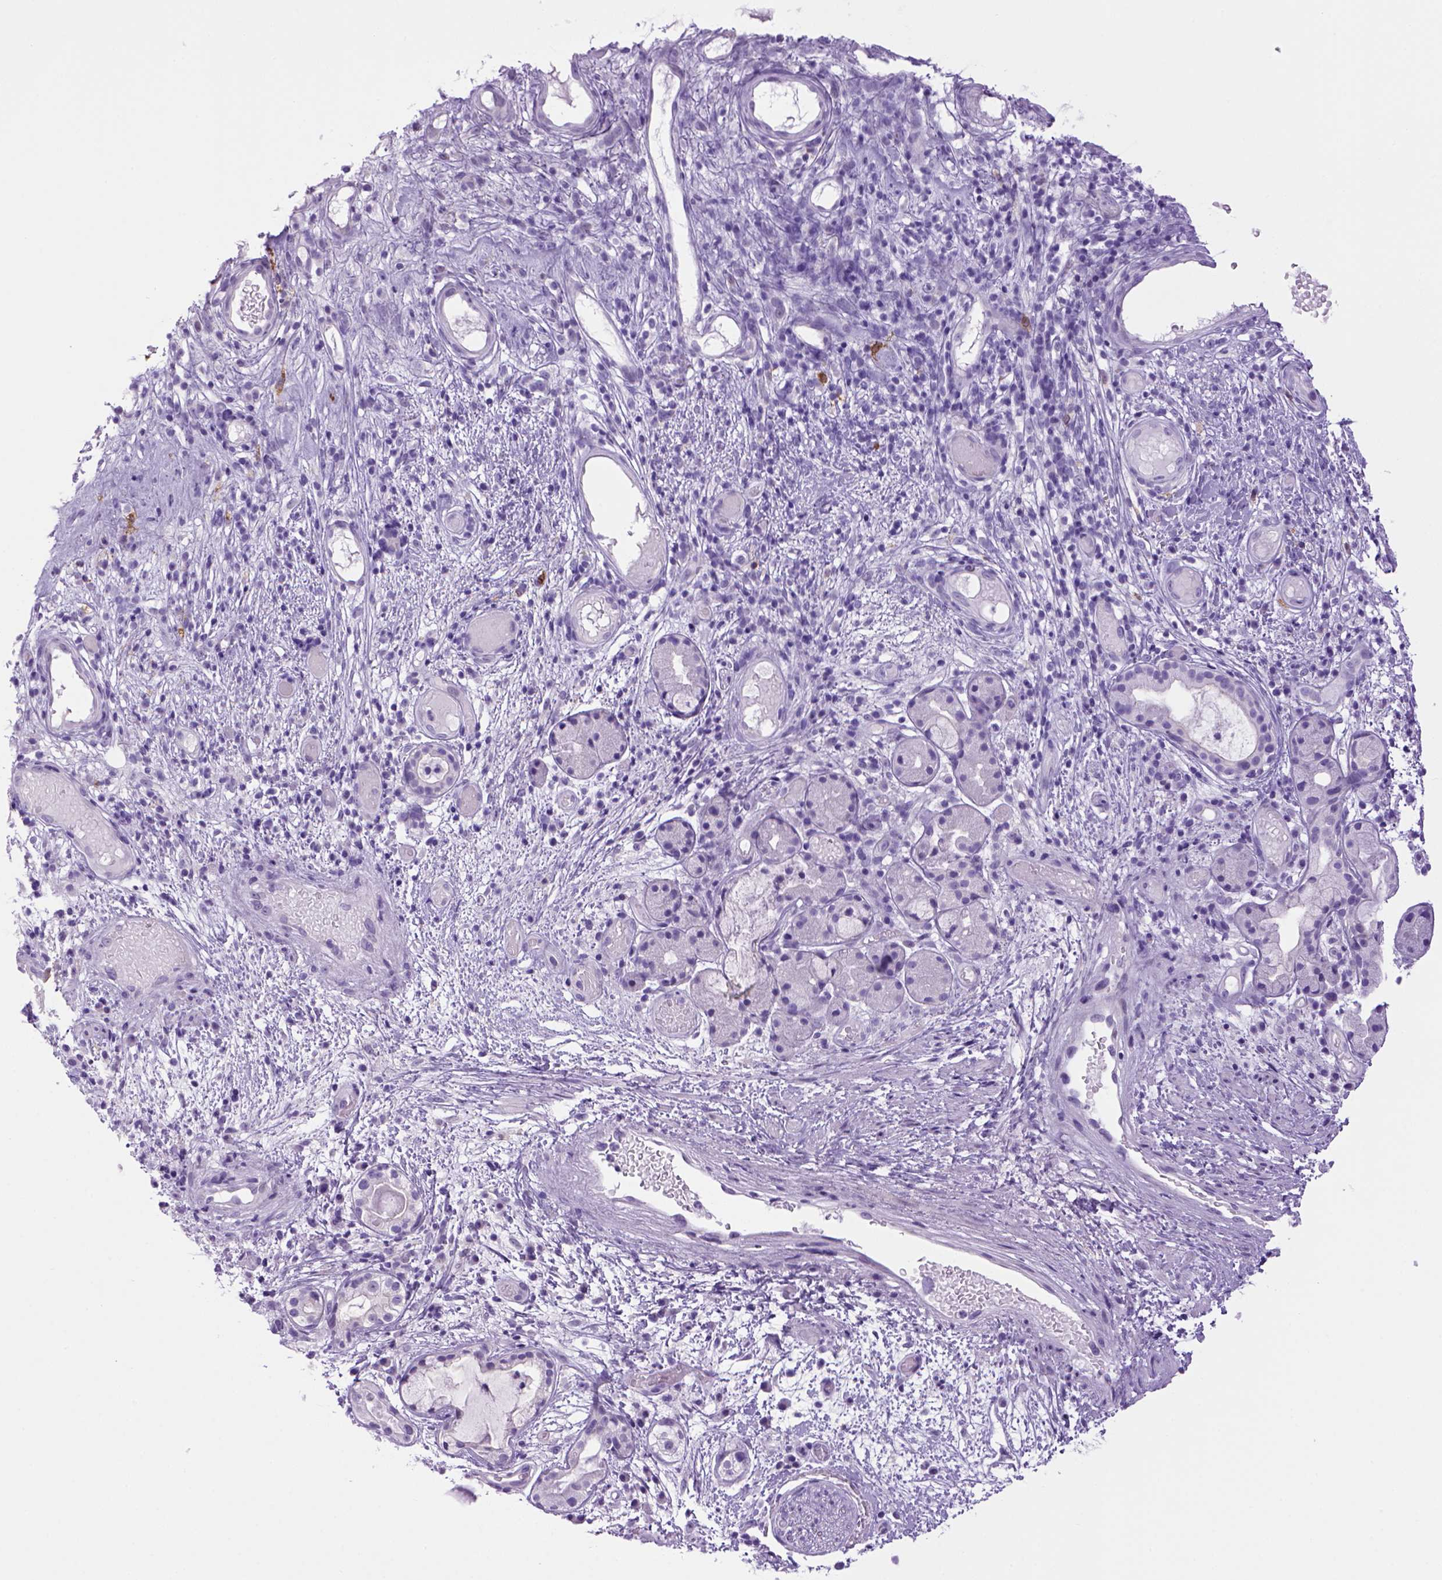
{"staining": {"intensity": "negative", "quantity": "none", "location": "none"}, "tissue": "nasopharynx", "cell_type": "Respiratory epithelial cells", "image_type": "normal", "snomed": [{"axis": "morphology", "description": "Normal tissue, NOS"}, {"axis": "morphology", "description": "Inflammation, NOS"}, {"axis": "topography", "description": "Nasopharynx"}], "caption": "Immunohistochemistry (IHC) photomicrograph of benign nasopharynx stained for a protein (brown), which displays no positivity in respiratory epithelial cells. The staining is performed using DAB brown chromogen with nuclei counter-stained in using hematoxylin.", "gene": "SGCG", "patient": {"sex": "male", "age": 54}}